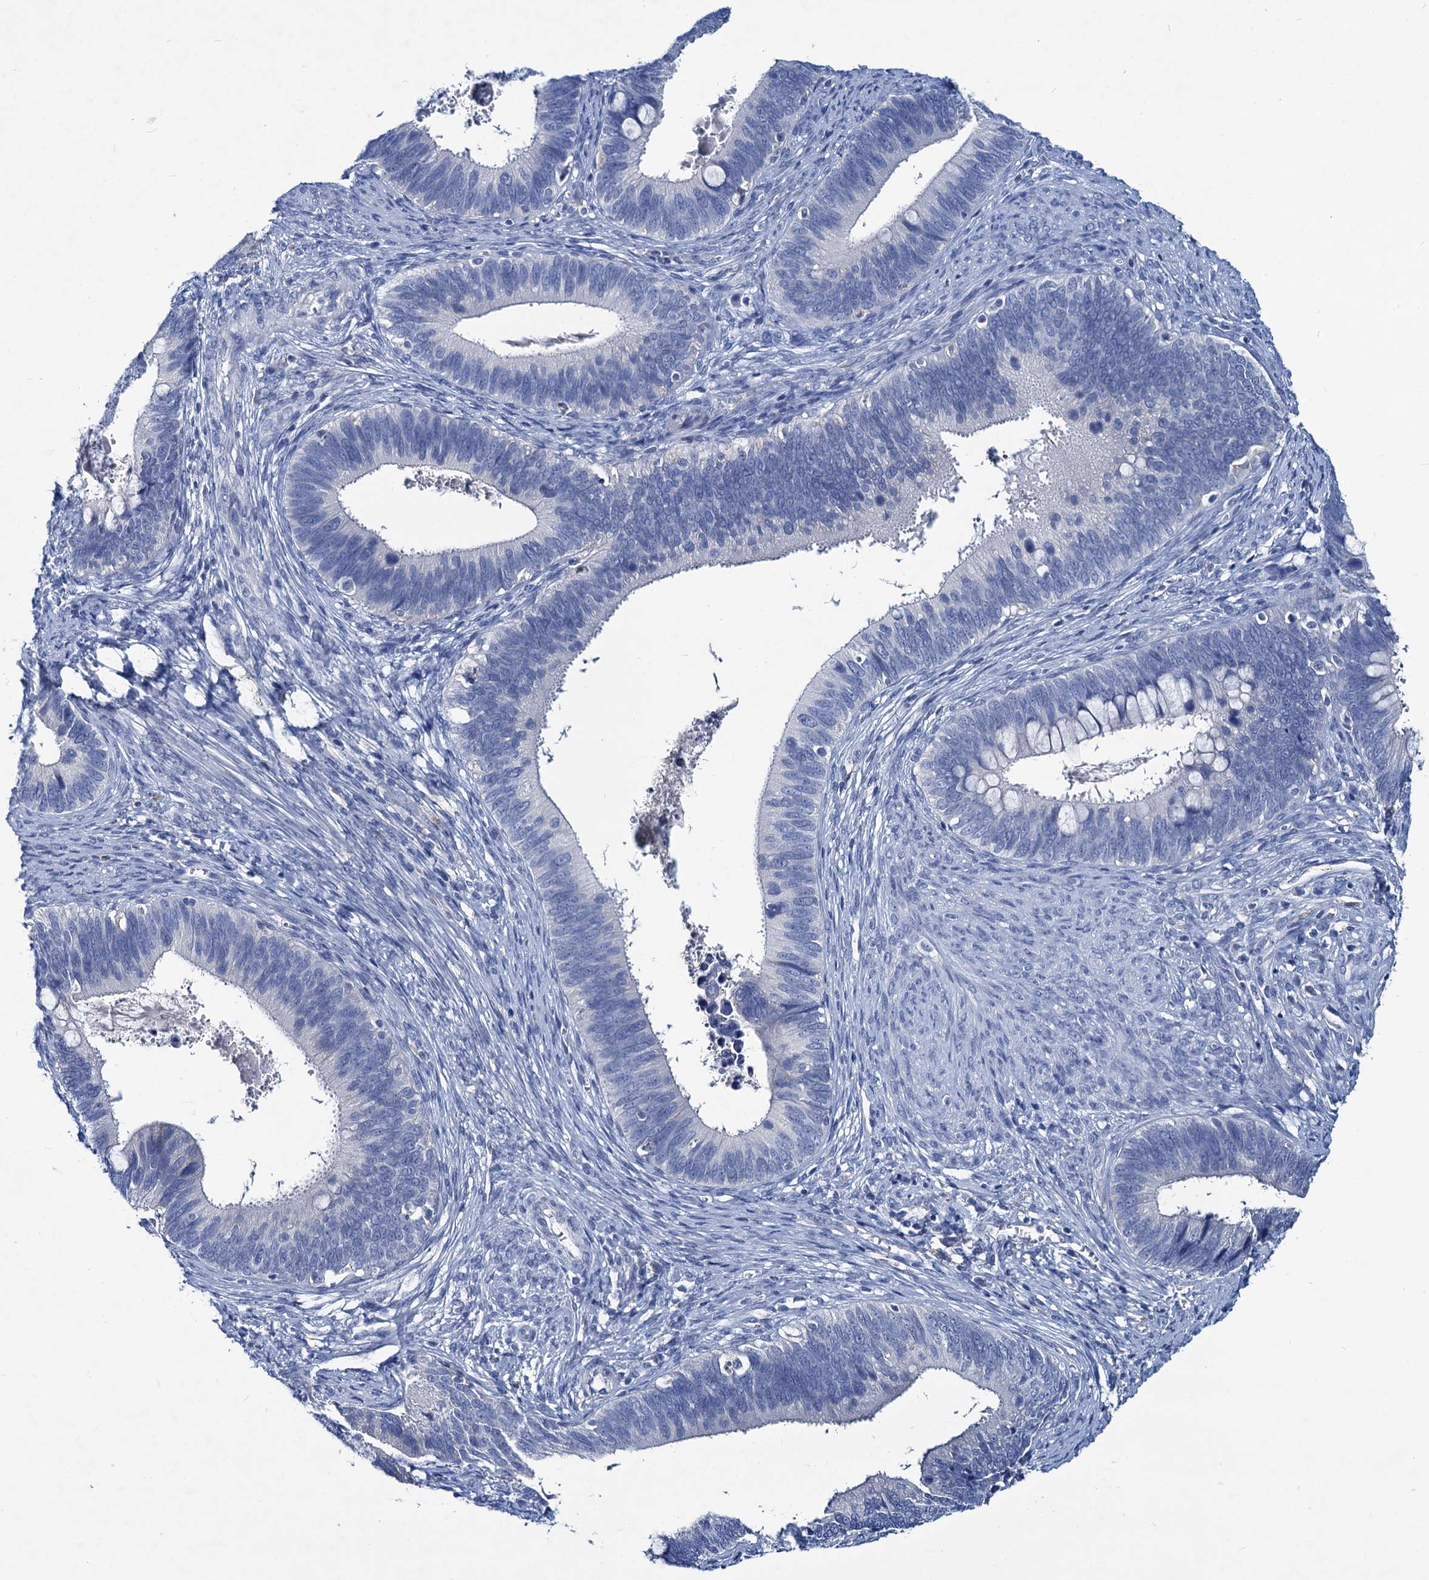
{"staining": {"intensity": "negative", "quantity": "none", "location": "none"}, "tissue": "cervical cancer", "cell_type": "Tumor cells", "image_type": "cancer", "snomed": [{"axis": "morphology", "description": "Adenocarcinoma, NOS"}, {"axis": "topography", "description": "Cervix"}], "caption": "The immunohistochemistry image has no significant positivity in tumor cells of cervical adenocarcinoma tissue. The staining was performed using DAB to visualize the protein expression in brown, while the nuclei were stained in blue with hematoxylin (Magnification: 20x).", "gene": "RTKN2", "patient": {"sex": "female", "age": 42}}